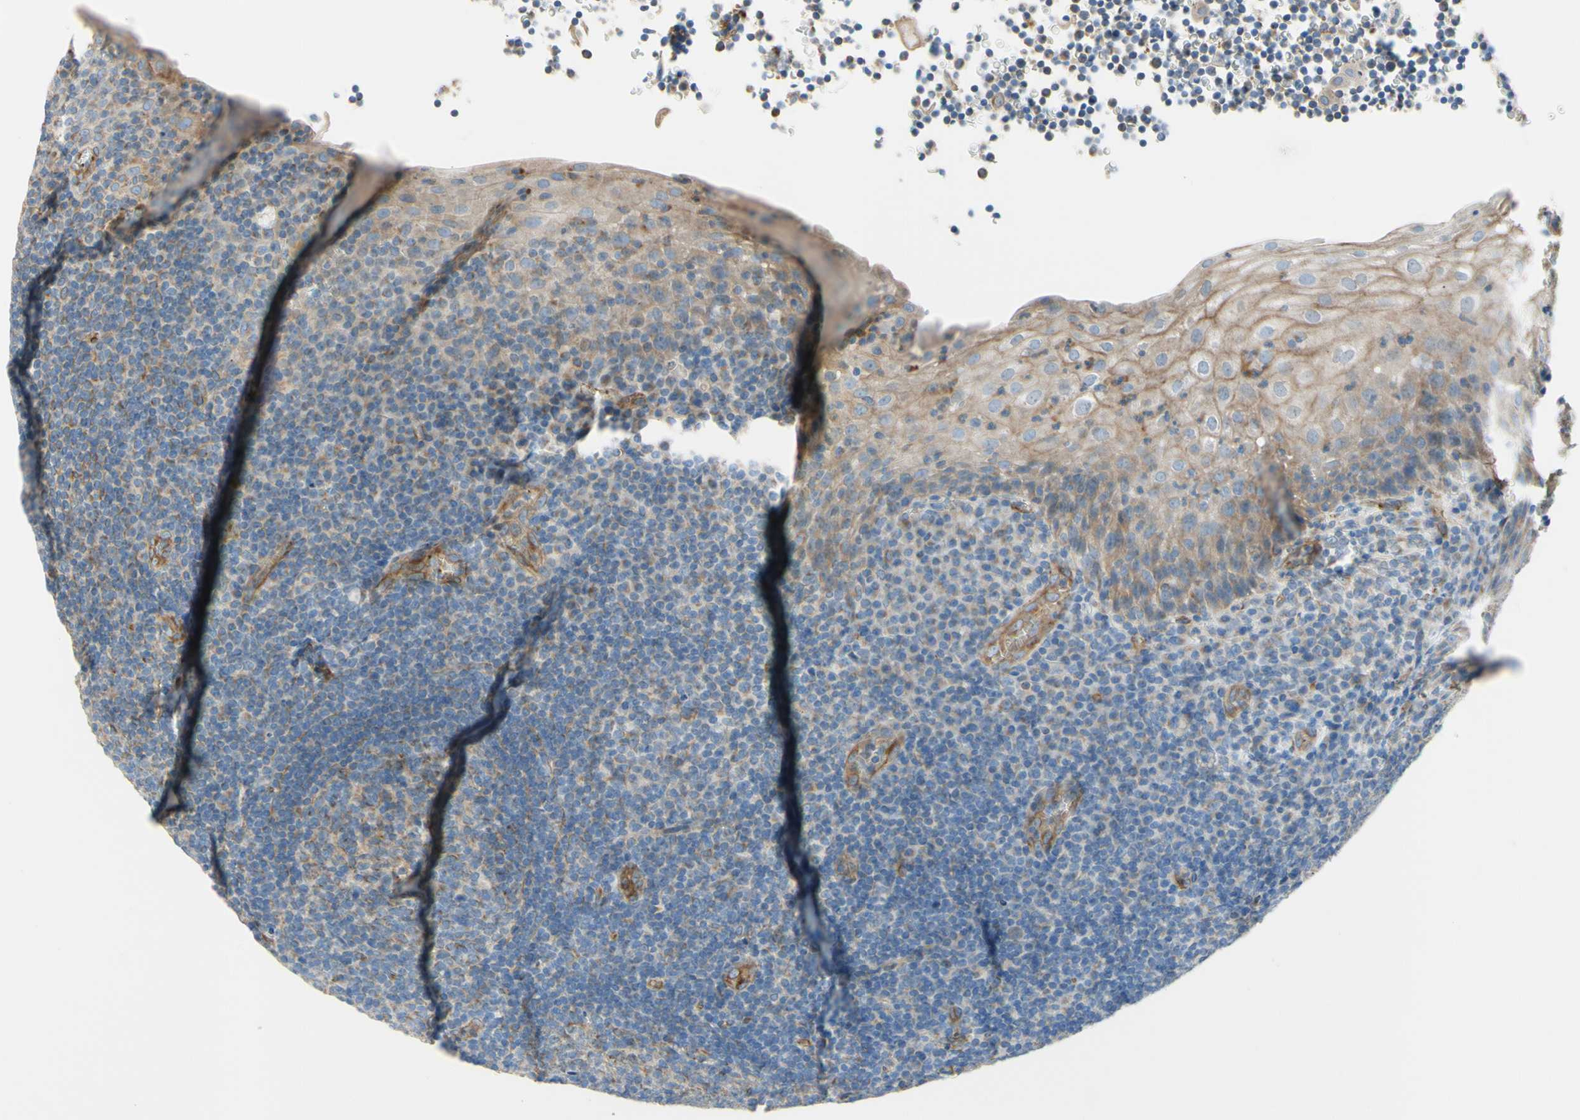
{"staining": {"intensity": "weak", "quantity": ">75%", "location": "cytoplasmic/membranous"}, "tissue": "tonsil", "cell_type": "Germinal center cells", "image_type": "normal", "snomed": [{"axis": "morphology", "description": "Normal tissue, NOS"}, {"axis": "topography", "description": "Tonsil"}], "caption": "IHC (DAB) staining of normal human tonsil displays weak cytoplasmic/membranous protein expression in about >75% of germinal center cells. (IHC, brightfield microscopy, high magnification).", "gene": "ENDOD1", "patient": {"sex": "male", "age": 37}}